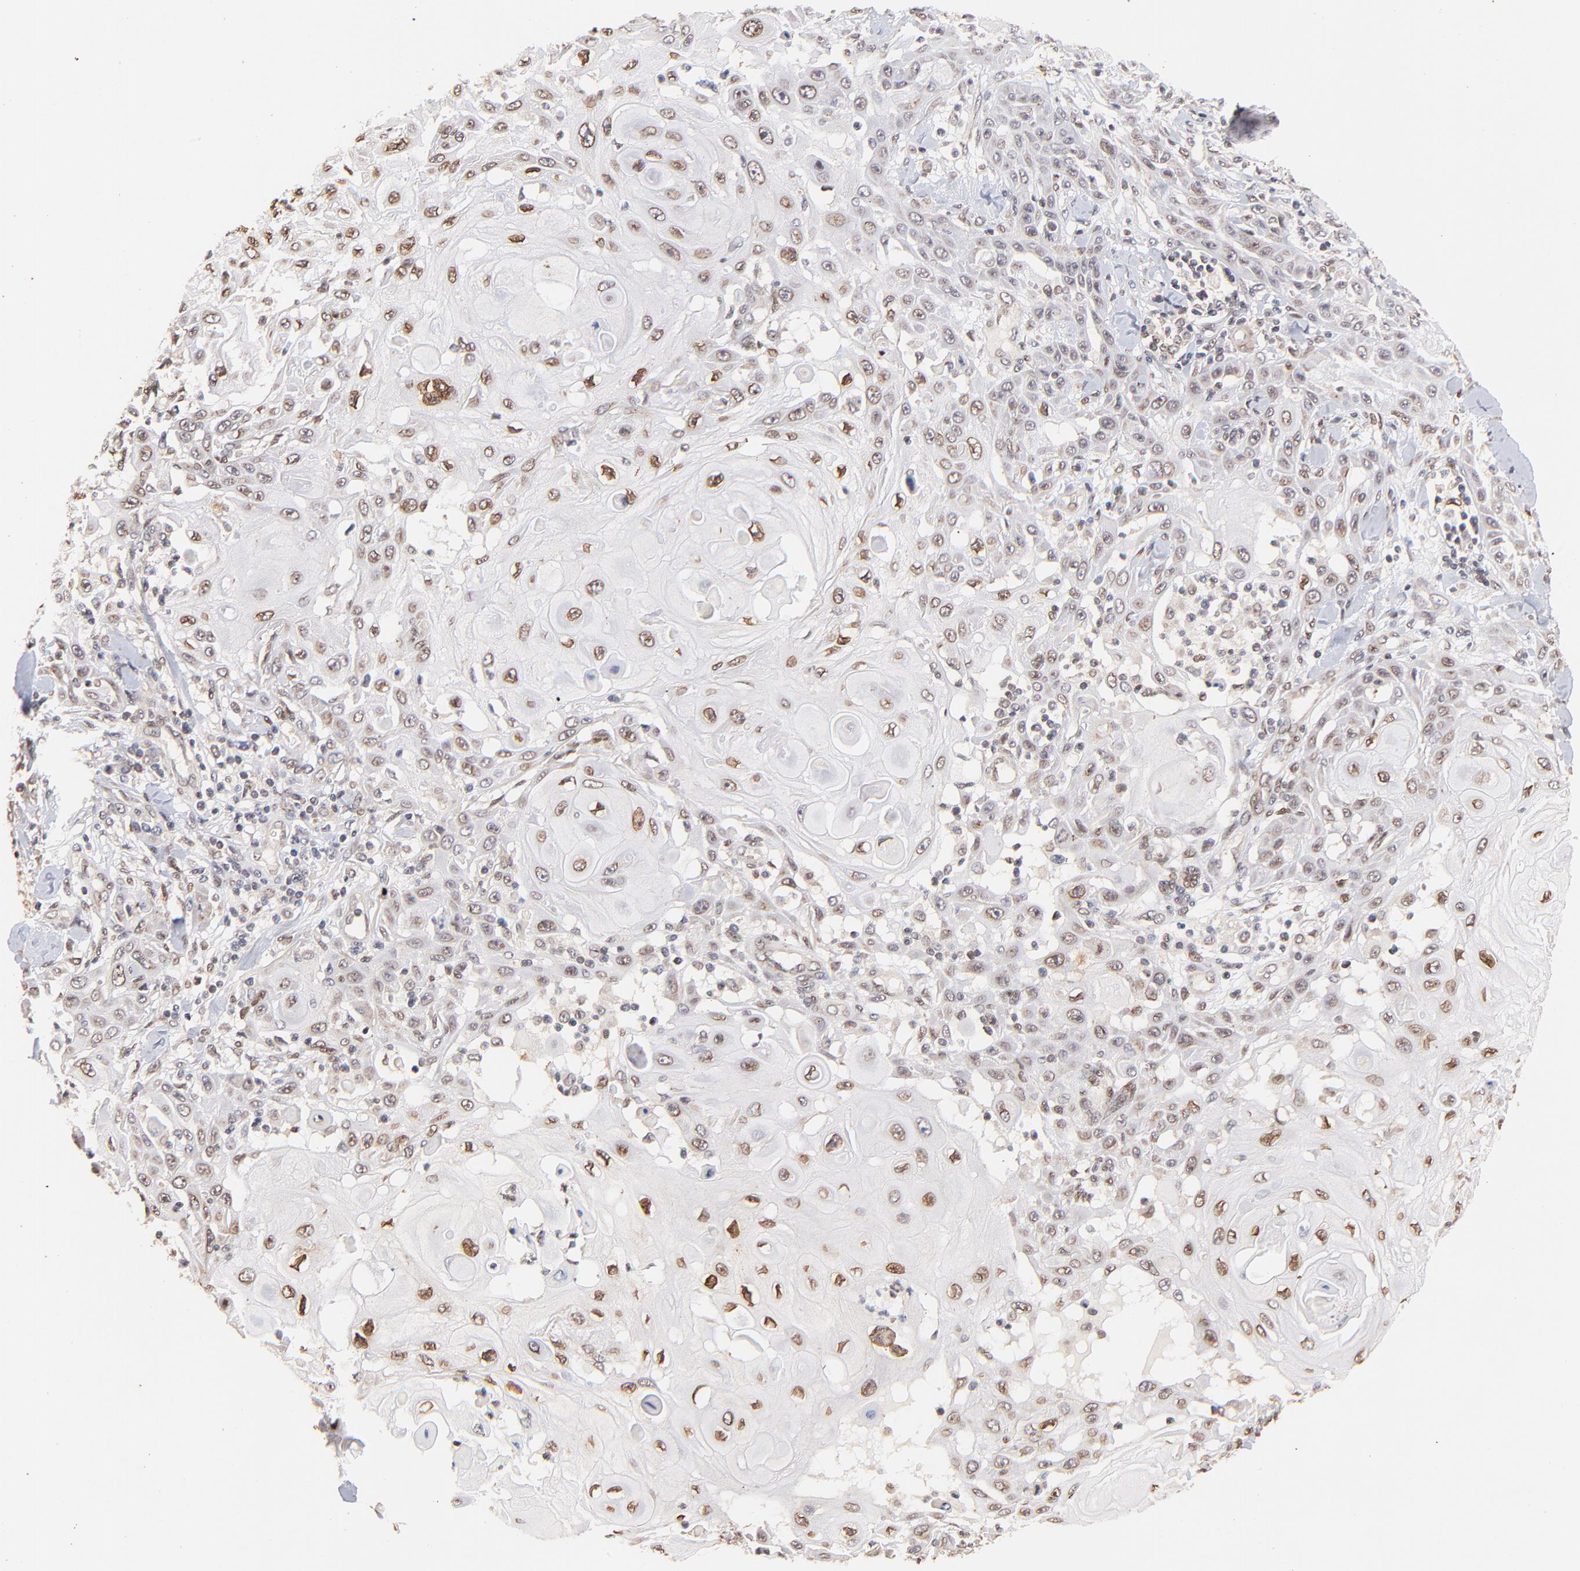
{"staining": {"intensity": "weak", "quantity": "25%-75%", "location": "cytoplasmic/membranous,nuclear"}, "tissue": "skin cancer", "cell_type": "Tumor cells", "image_type": "cancer", "snomed": [{"axis": "morphology", "description": "Squamous cell carcinoma, NOS"}, {"axis": "topography", "description": "Skin"}], "caption": "Weak cytoplasmic/membranous and nuclear staining for a protein is present in approximately 25%-75% of tumor cells of skin squamous cell carcinoma using IHC.", "gene": "ZFP92", "patient": {"sex": "male", "age": 24}}